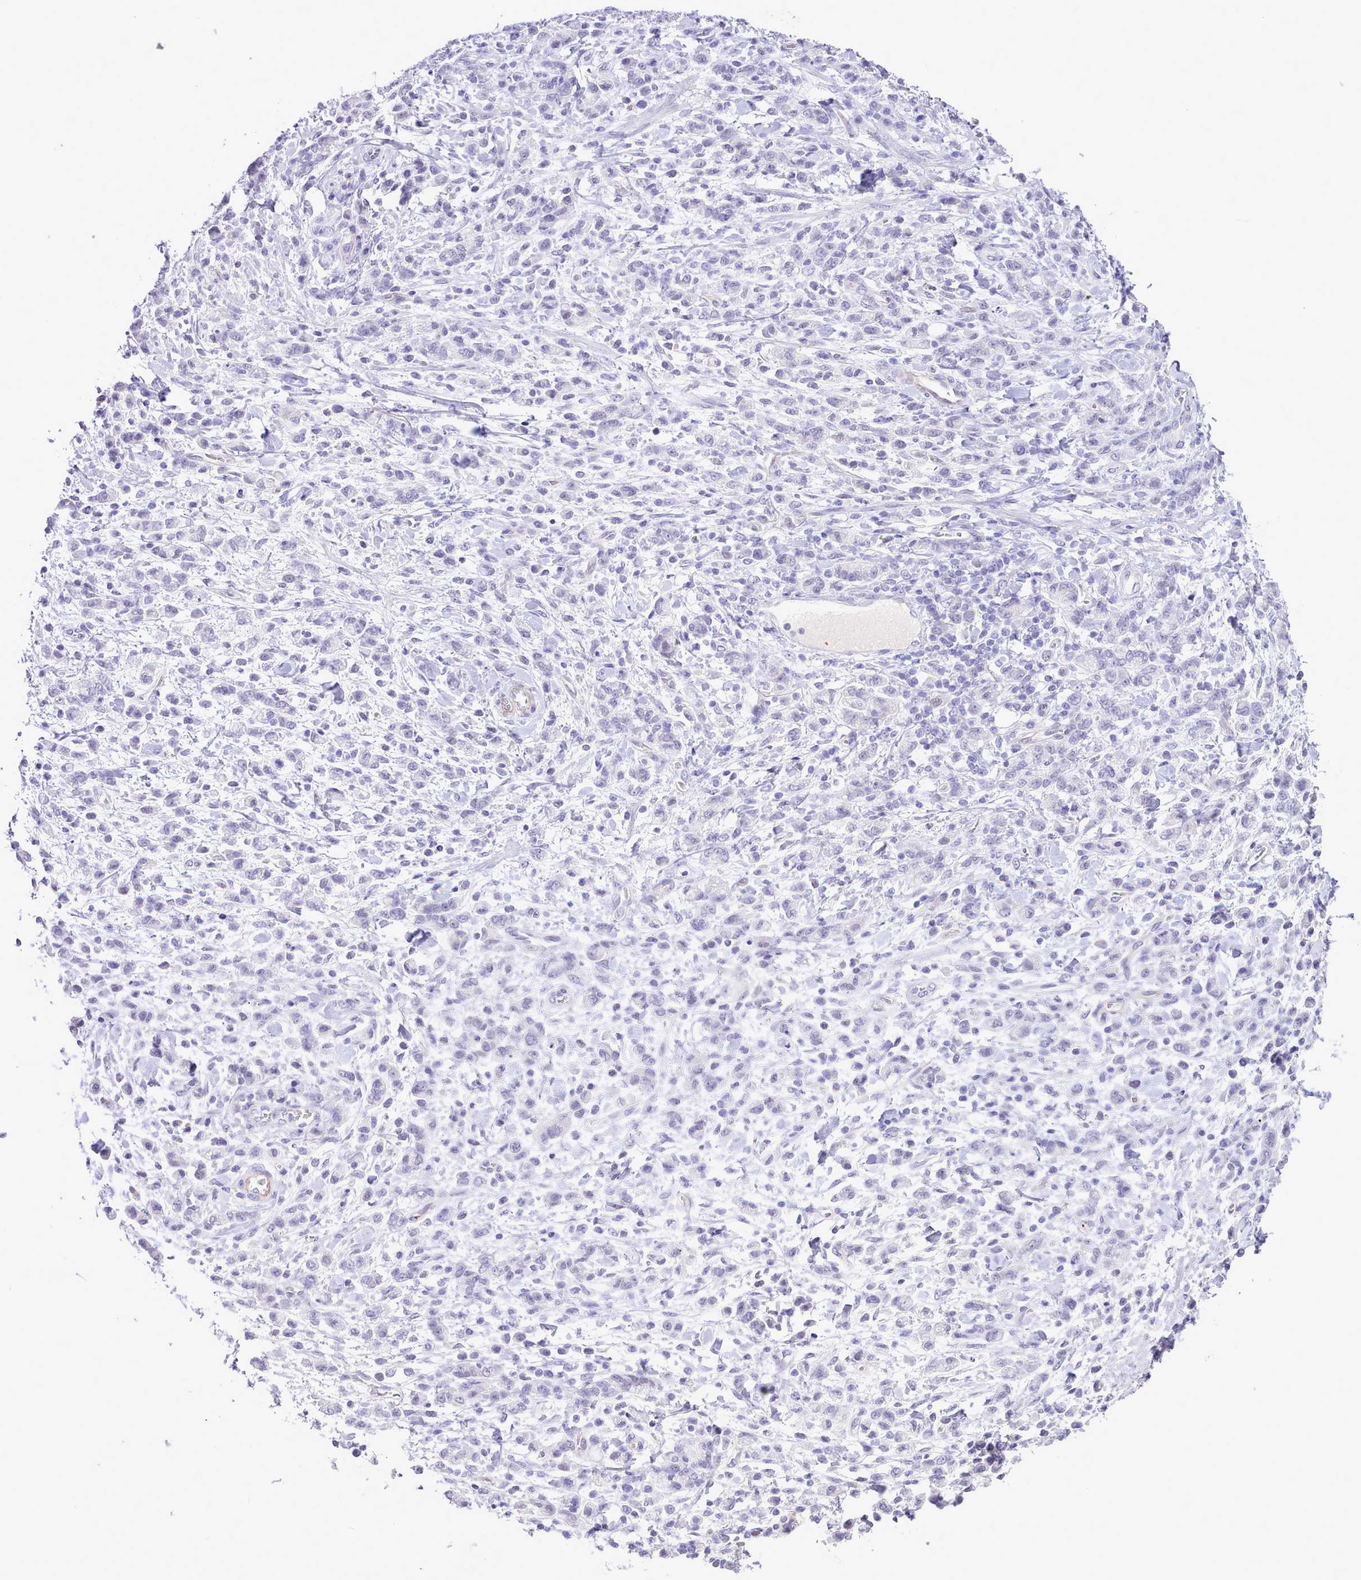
{"staining": {"intensity": "negative", "quantity": "none", "location": "none"}, "tissue": "stomach cancer", "cell_type": "Tumor cells", "image_type": "cancer", "snomed": [{"axis": "morphology", "description": "Adenocarcinoma, NOS"}, {"axis": "topography", "description": "Stomach"}], "caption": "Tumor cells are negative for protein expression in human stomach adenocarcinoma.", "gene": "LRRC37A", "patient": {"sex": "male", "age": 77}}